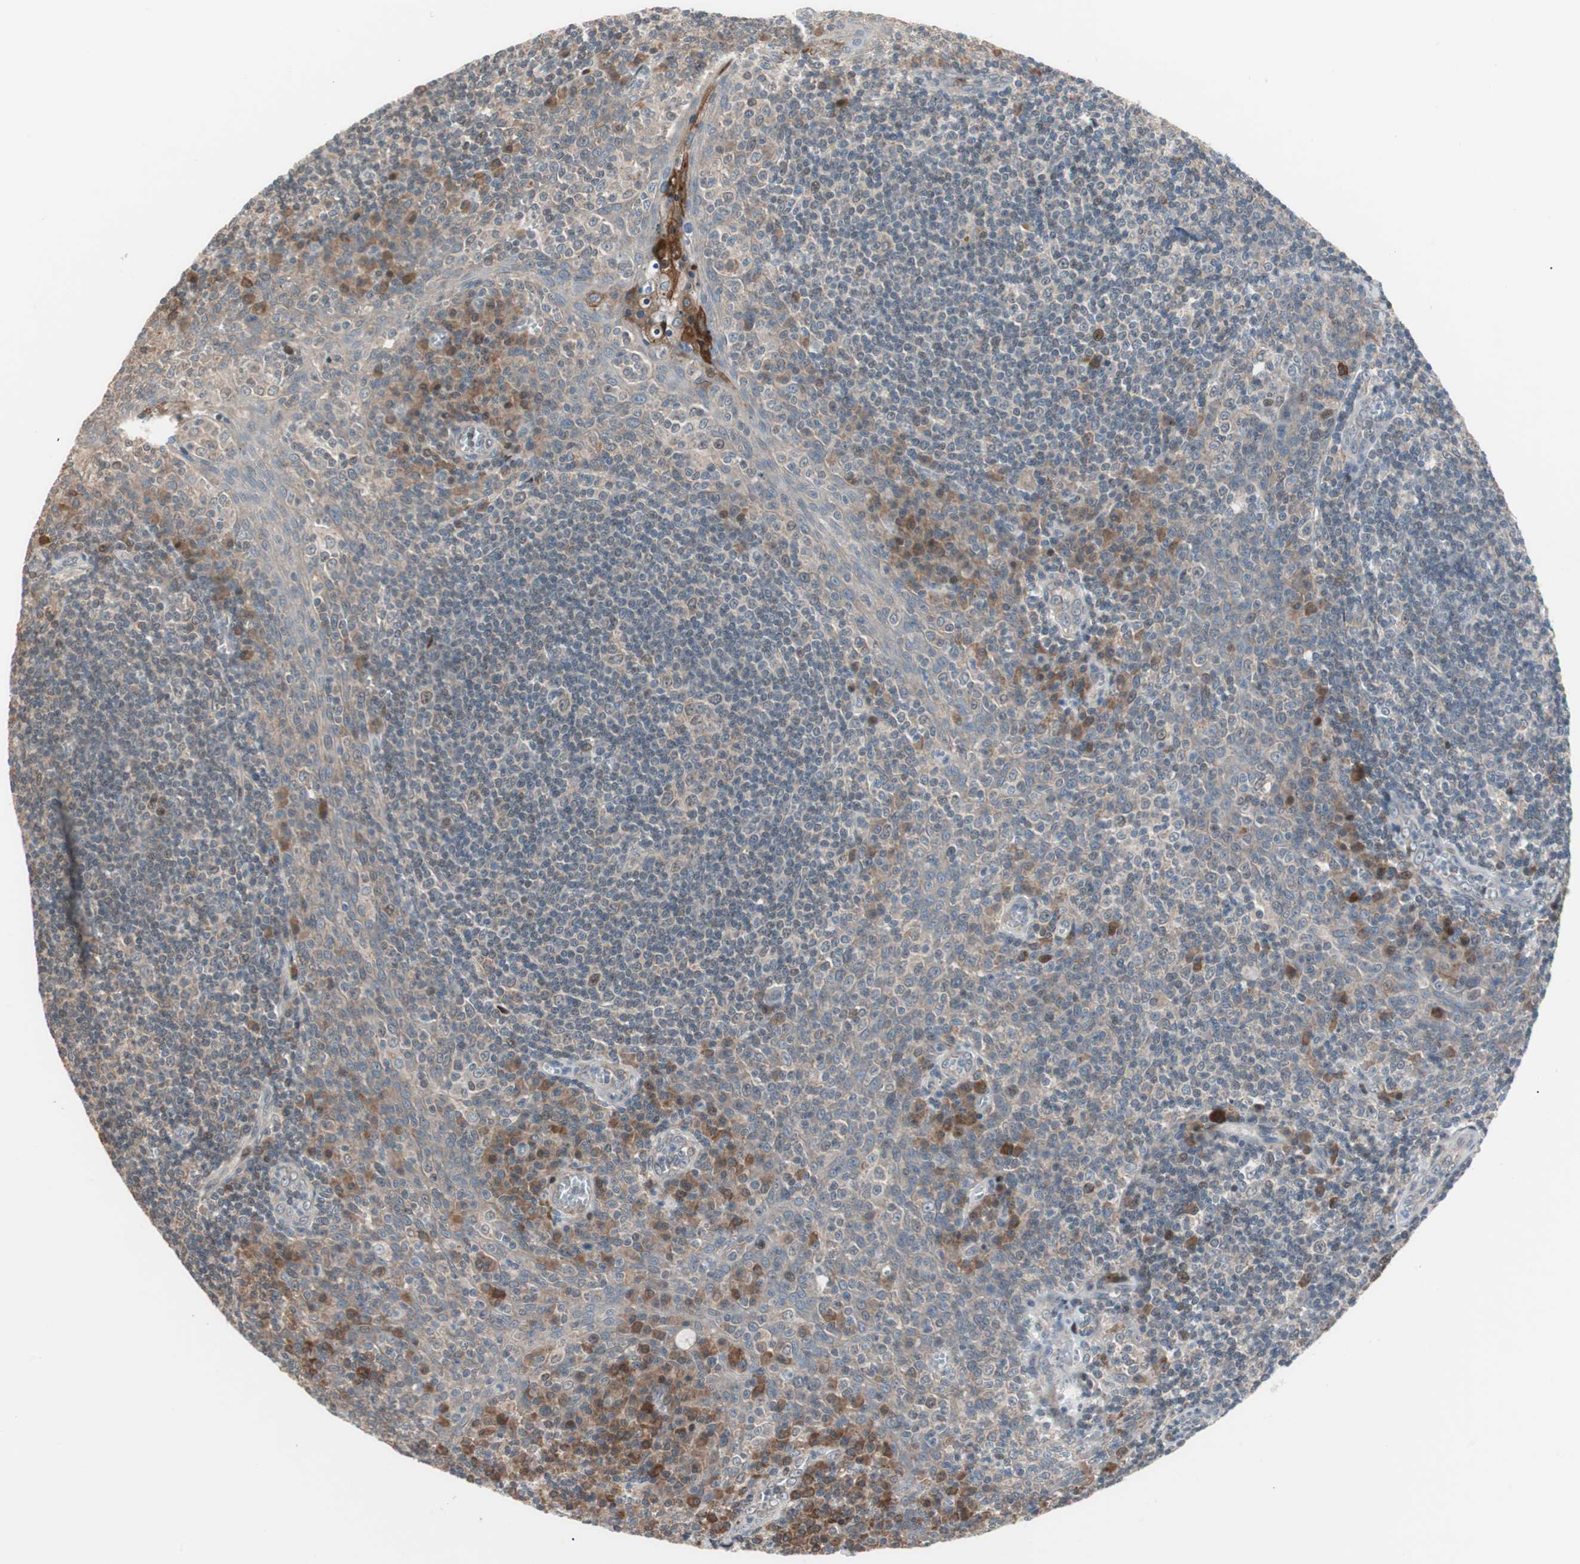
{"staining": {"intensity": "moderate", "quantity": ">75%", "location": "cytoplasmic/membranous,nuclear"}, "tissue": "tonsil", "cell_type": "Germinal center cells", "image_type": "normal", "snomed": [{"axis": "morphology", "description": "Normal tissue, NOS"}, {"axis": "topography", "description": "Tonsil"}], "caption": "DAB (3,3'-diaminobenzidine) immunohistochemical staining of unremarkable tonsil demonstrates moderate cytoplasmic/membranous,nuclear protein expression in approximately >75% of germinal center cells.", "gene": "POLH", "patient": {"sex": "male", "age": 31}}